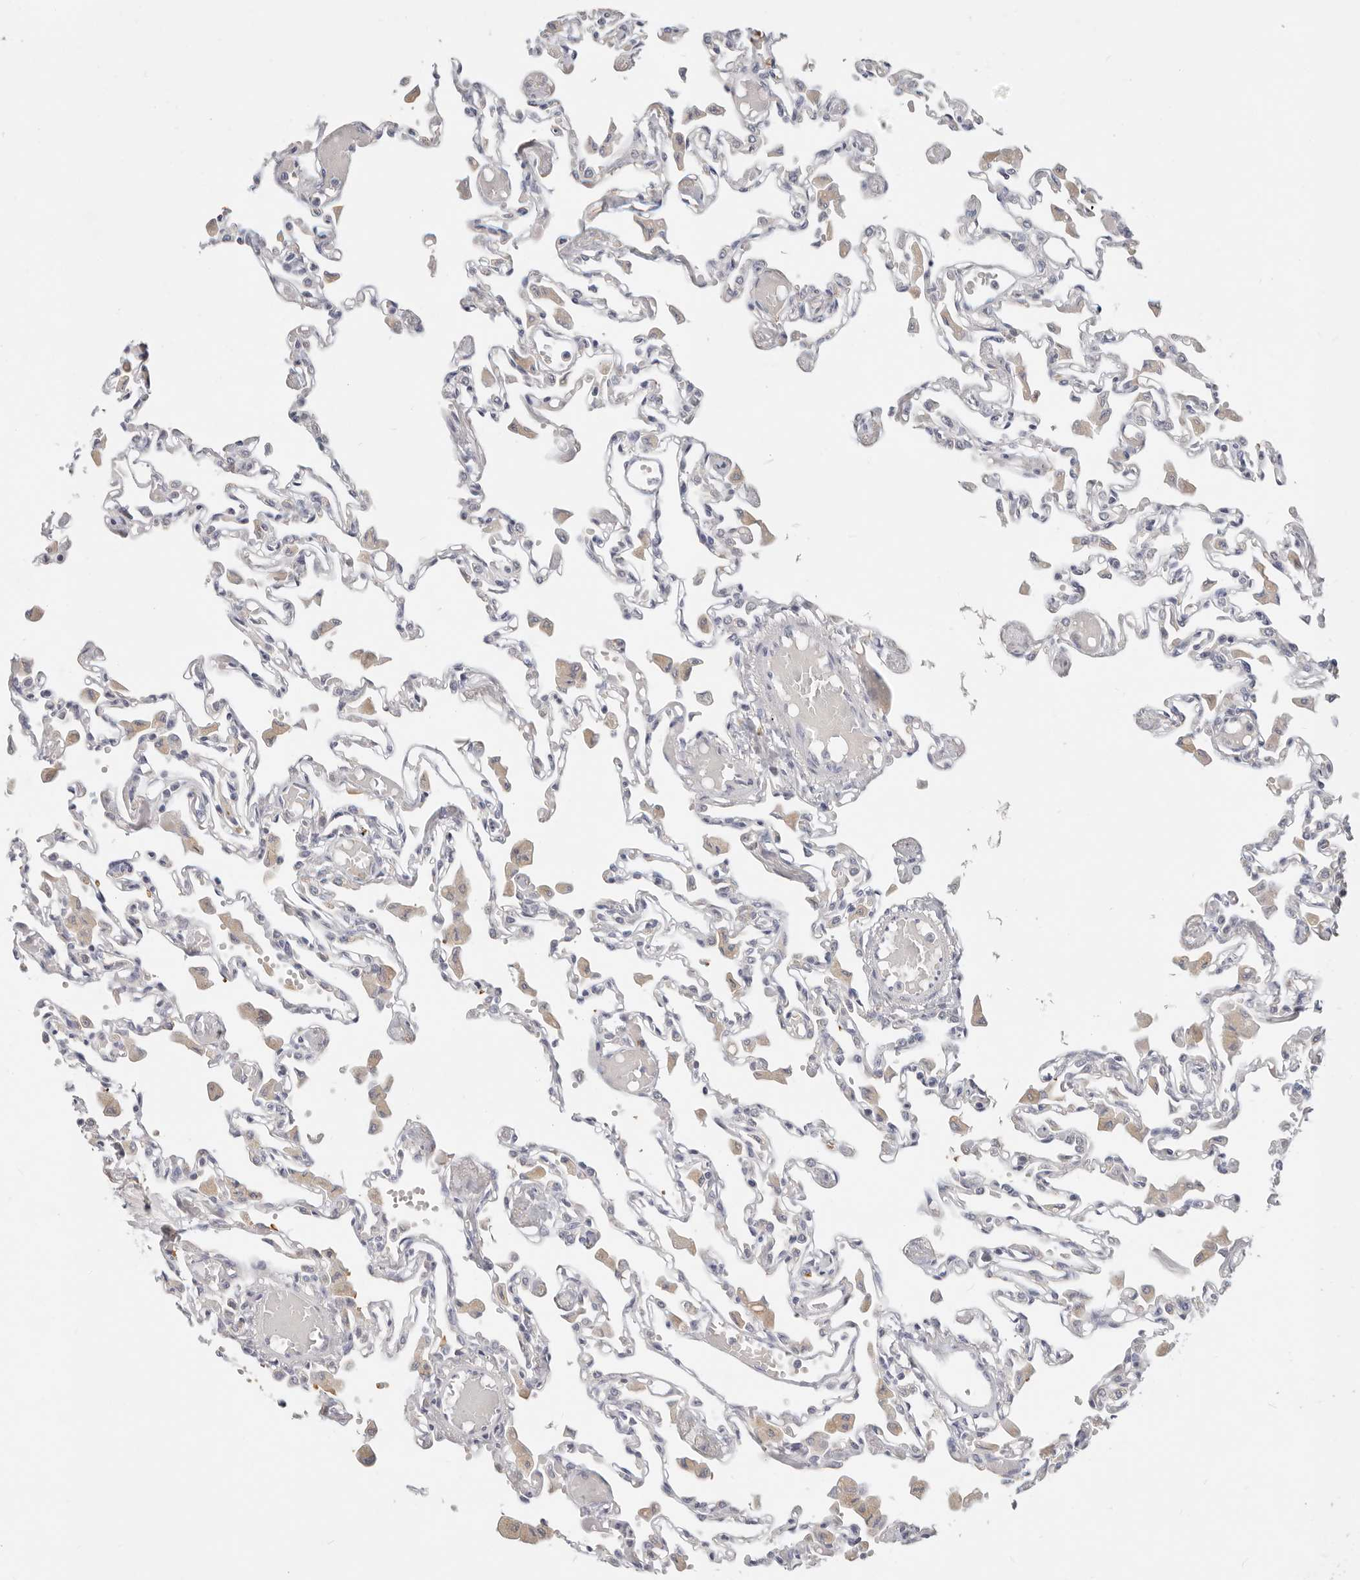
{"staining": {"intensity": "negative", "quantity": "none", "location": "none"}, "tissue": "lung", "cell_type": "Alveolar cells", "image_type": "normal", "snomed": [{"axis": "morphology", "description": "Normal tissue, NOS"}, {"axis": "topography", "description": "Bronchus"}, {"axis": "topography", "description": "Lung"}], "caption": "Immunohistochemistry (IHC) of benign human lung shows no staining in alveolar cells.", "gene": "TMEM63B", "patient": {"sex": "female", "age": 49}}